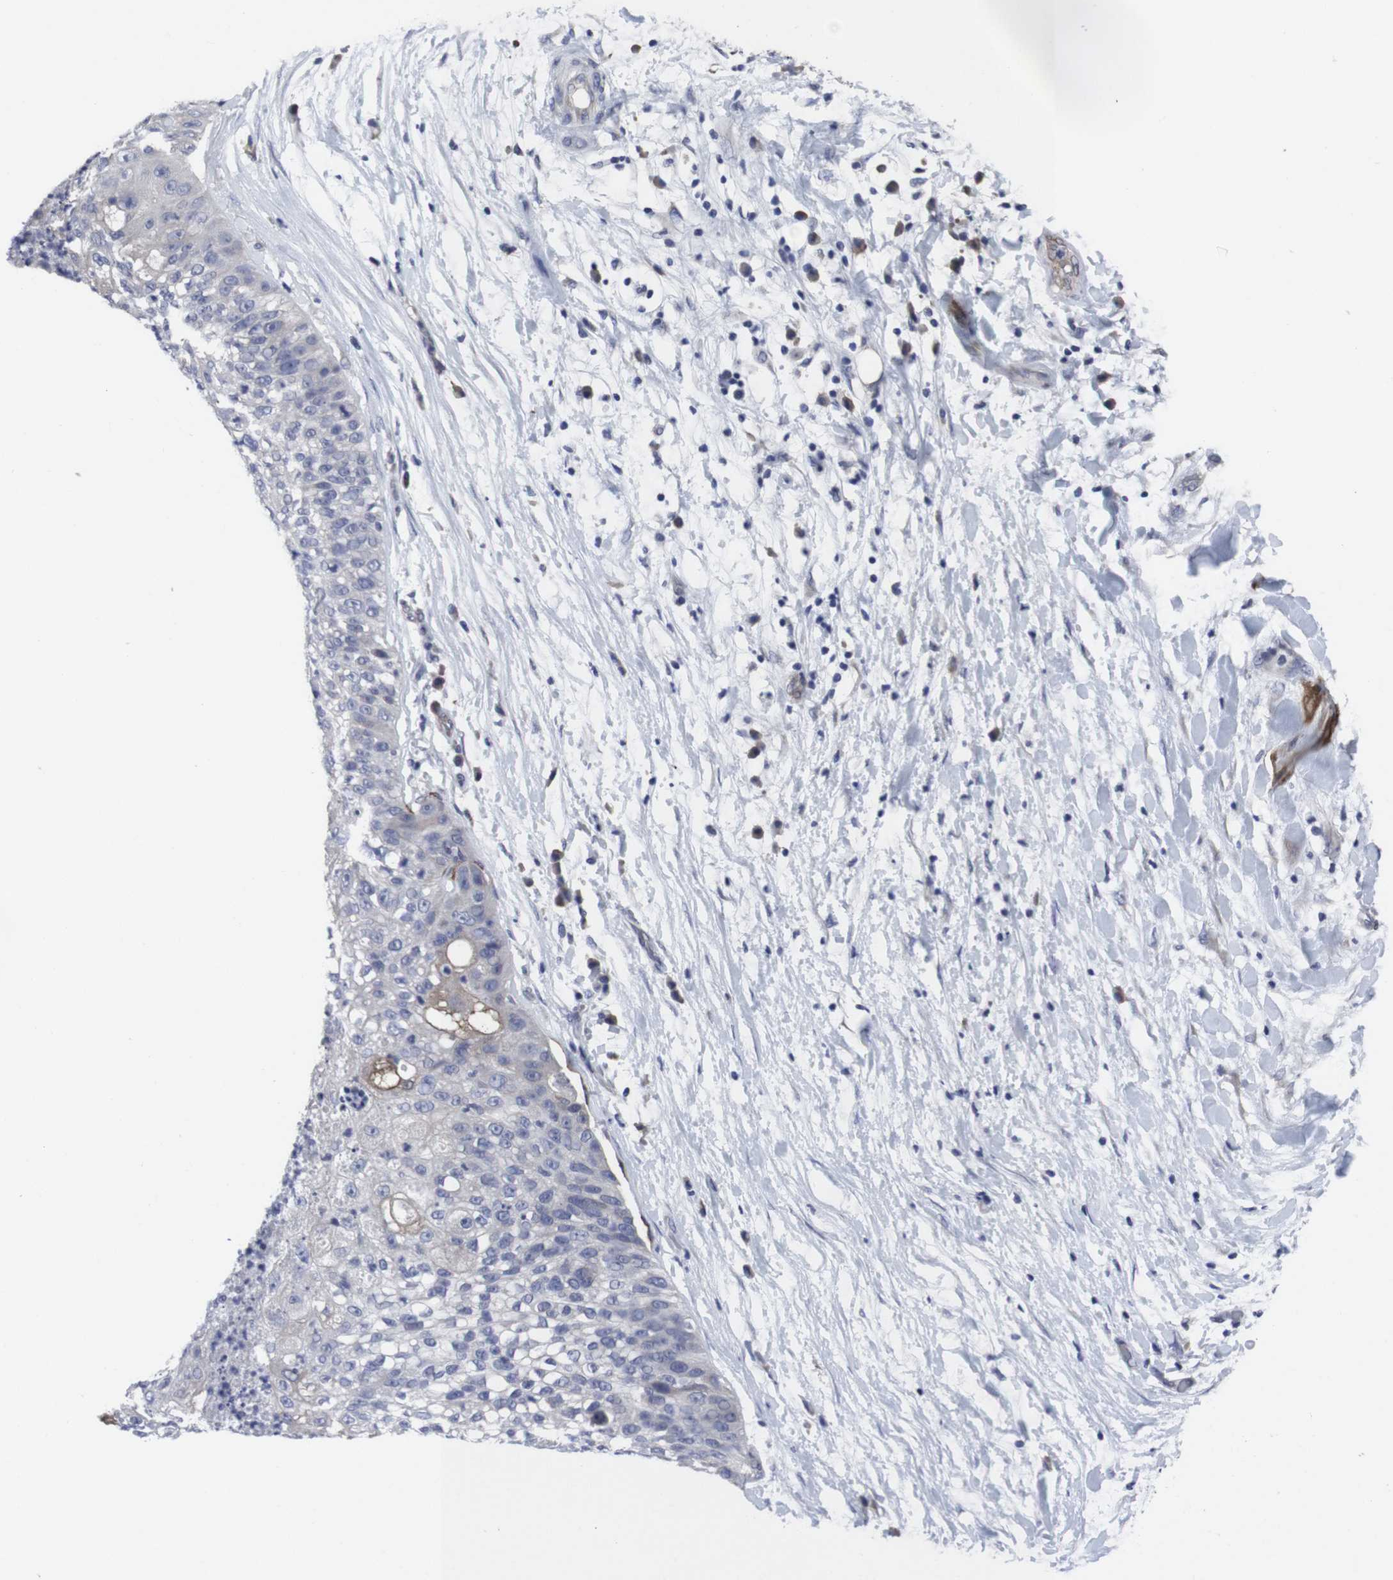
{"staining": {"intensity": "negative", "quantity": "none", "location": "none"}, "tissue": "lung cancer", "cell_type": "Tumor cells", "image_type": "cancer", "snomed": [{"axis": "morphology", "description": "Inflammation, NOS"}, {"axis": "morphology", "description": "Squamous cell carcinoma, NOS"}, {"axis": "topography", "description": "Lymph node"}, {"axis": "topography", "description": "Soft tissue"}, {"axis": "topography", "description": "Lung"}], "caption": "Immunohistochemistry micrograph of human lung squamous cell carcinoma stained for a protein (brown), which exhibits no staining in tumor cells.", "gene": "SNCG", "patient": {"sex": "male", "age": 66}}